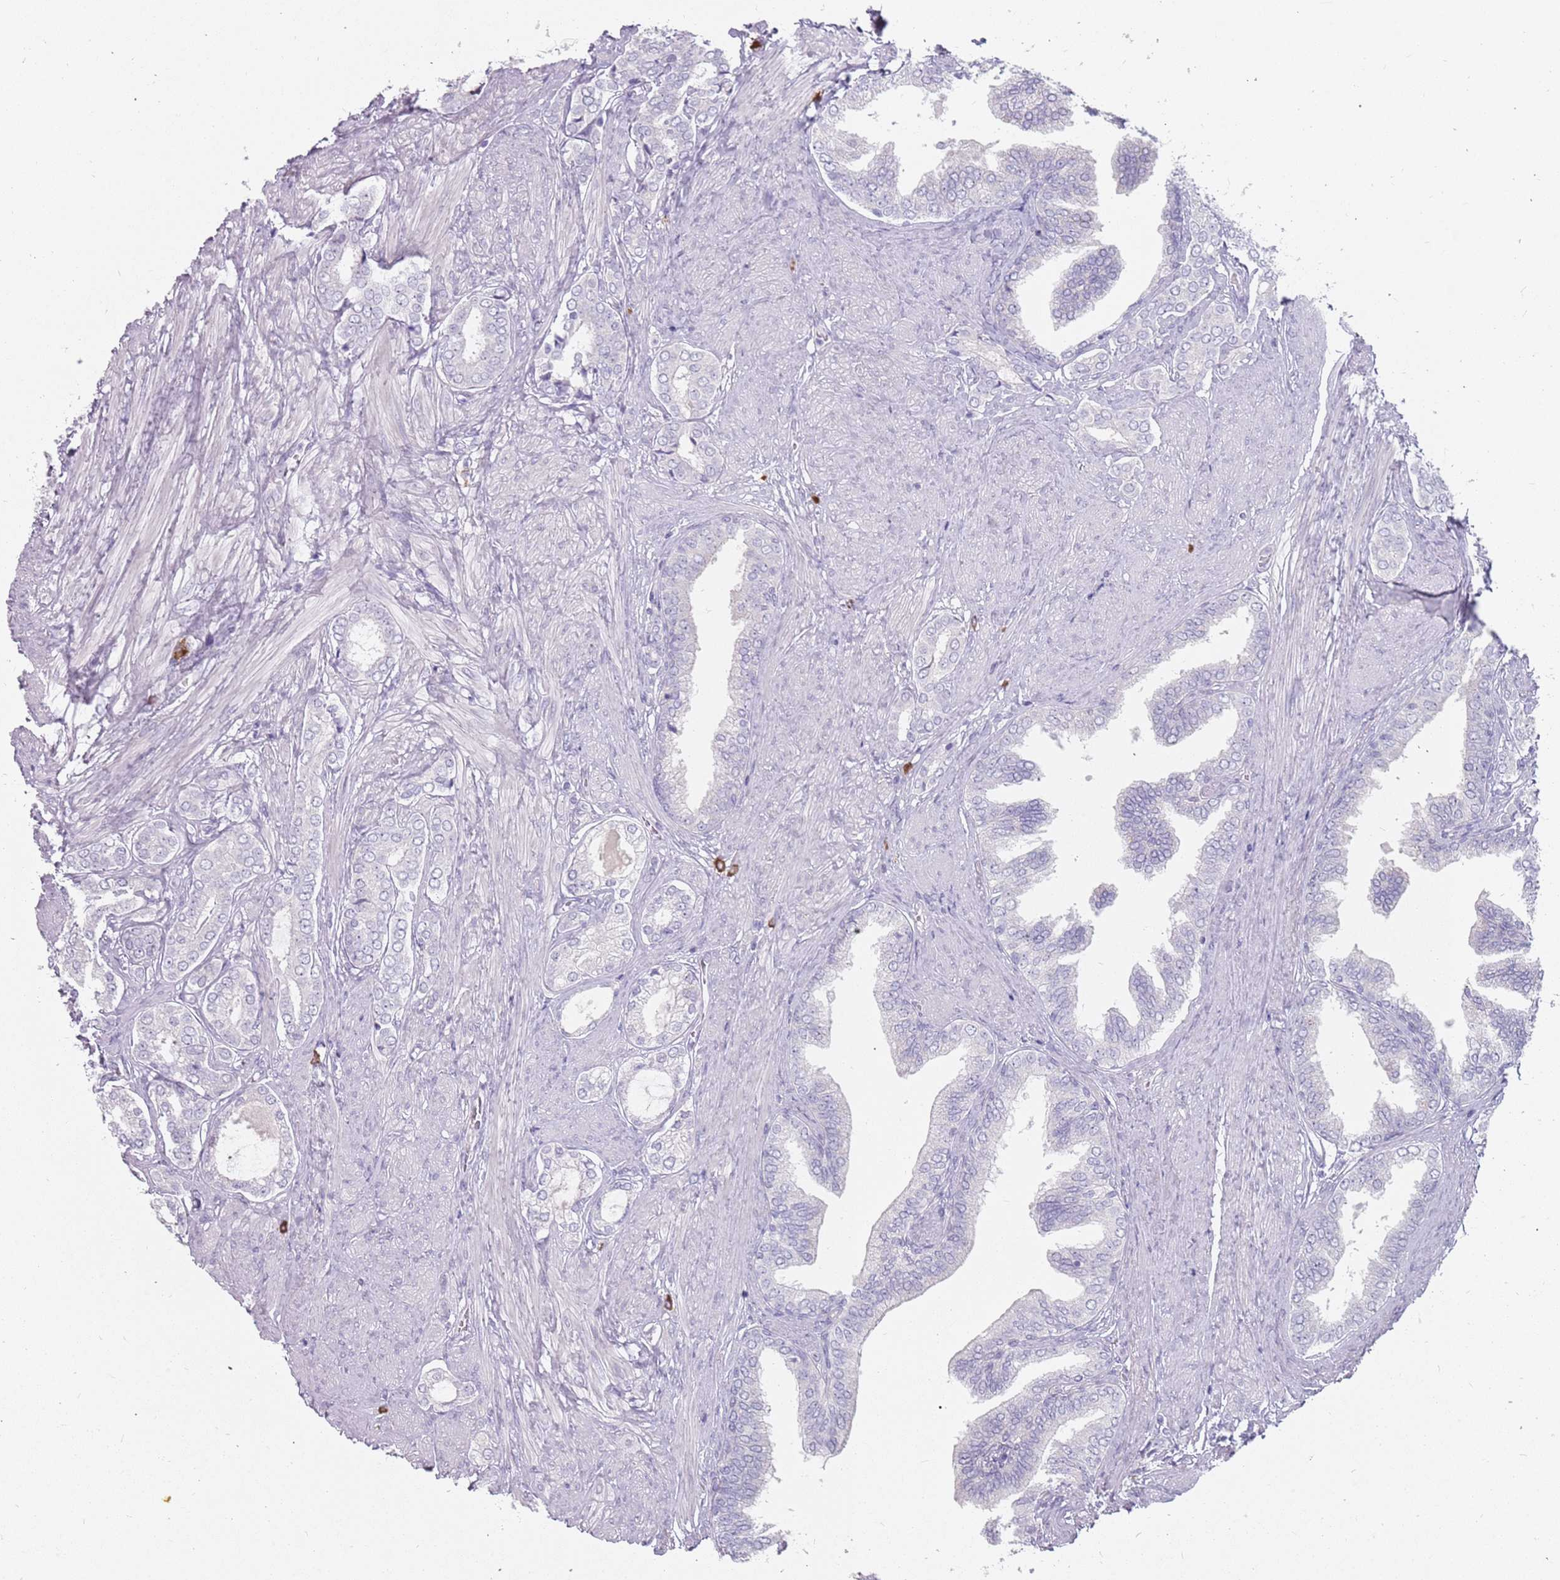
{"staining": {"intensity": "negative", "quantity": "none", "location": "none"}, "tissue": "prostate cancer", "cell_type": "Tumor cells", "image_type": "cancer", "snomed": [{"axis": "morphology", "description": "Adenocarcinoma, High grade"}, {"axis": "topography", "description": "Prostate"}], "caption": "Immunohistochemistry photomicrograph of neoplastic tissue: prostate adenocarcinoma (high-grade) stained with DAB reveals no significant protein expression in tumor cells.", "gene": "DDX4", "patient": {"sex": "male", "age": 71}}